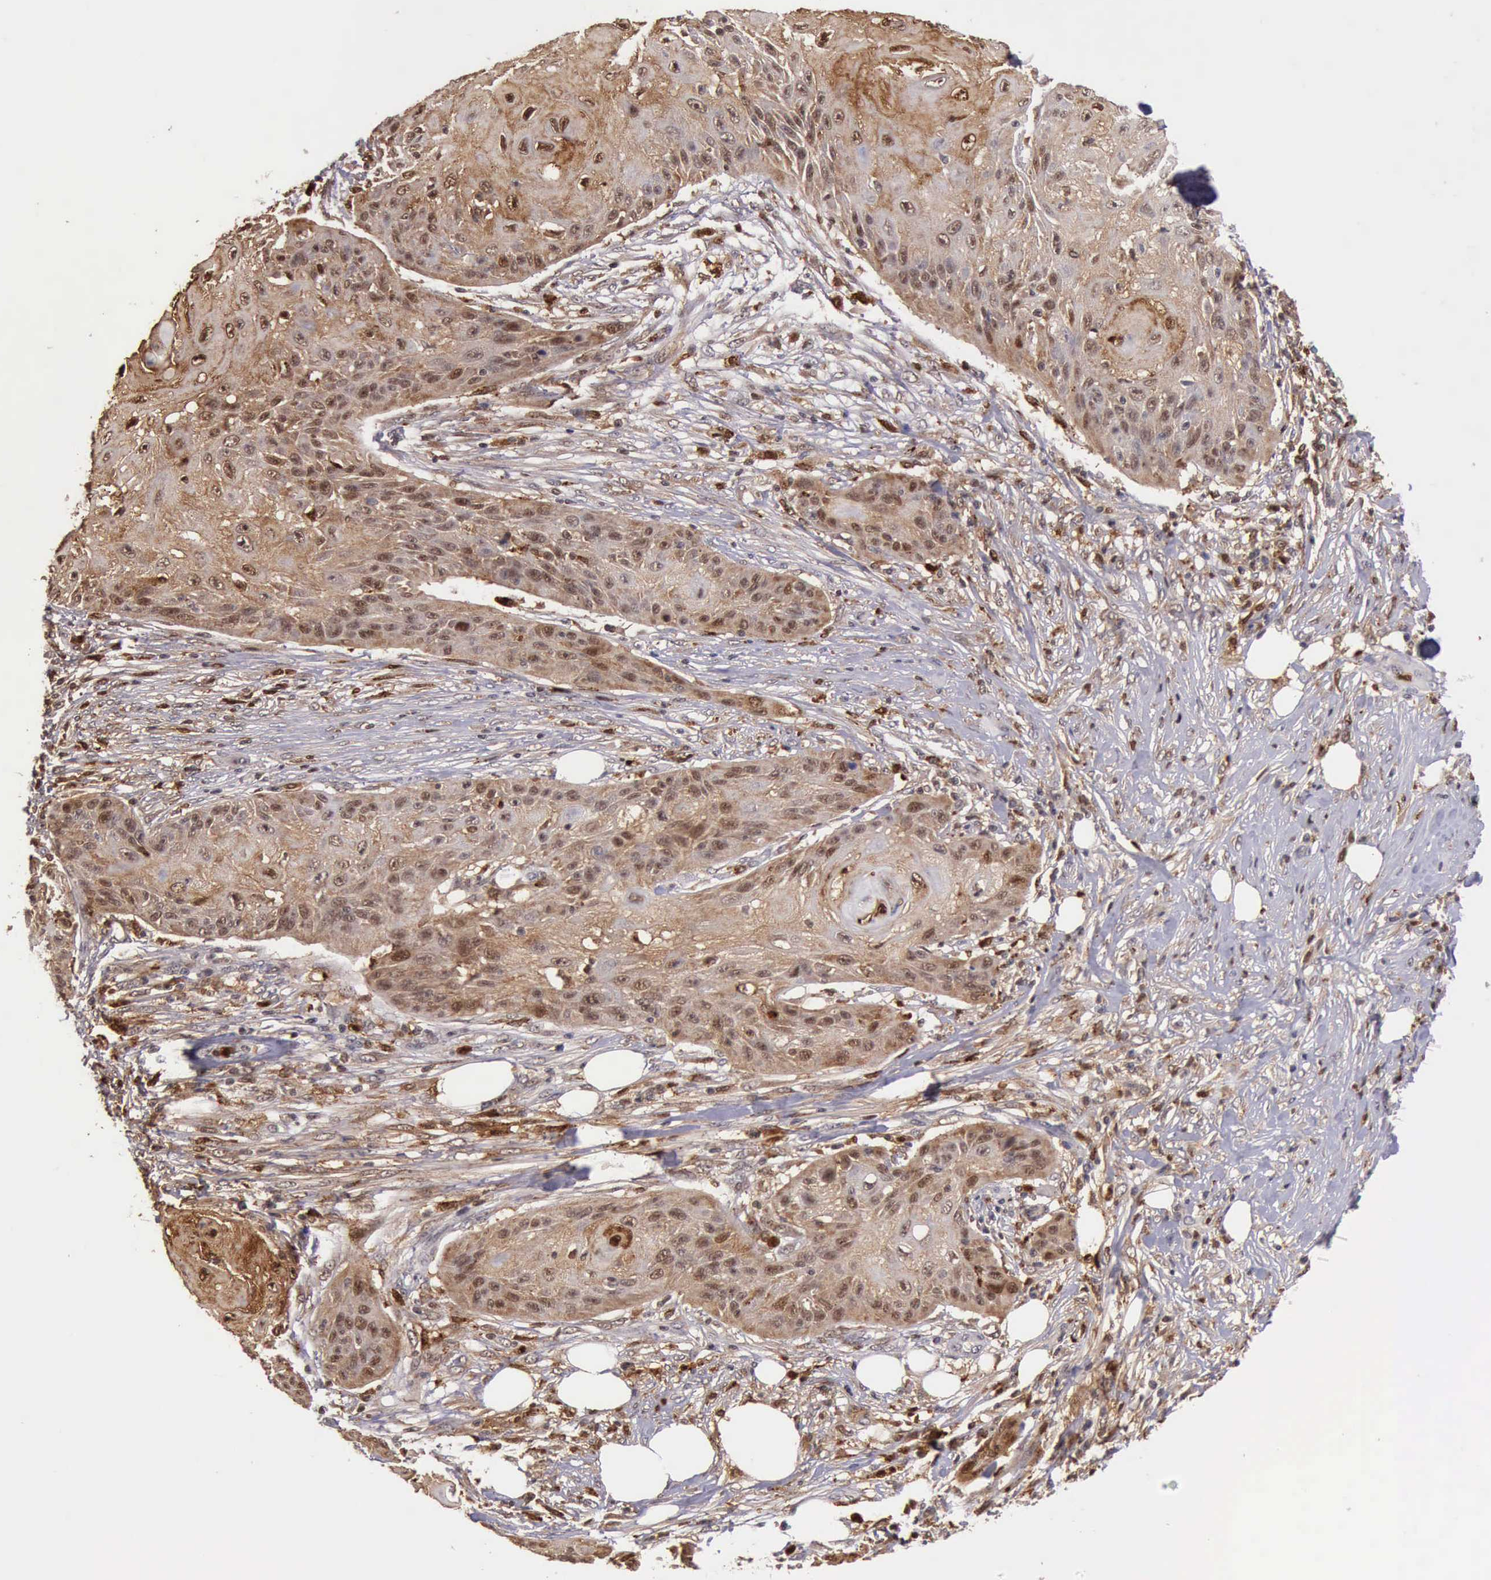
{"staining": {"intensity": "moderate", "quantity": ">75%", "location": "cytoplasmic/membranous,nuclear"}, "tissue": "skin cancer", "cell_type": "Tumor cells", "image_type": "cancer", "snomed": [{"axis": "morphology", "description": "Squamous cell carcinoma, NOS"}, {"axis": "topography", "description": "Skin"}], "caption": "The photomicrograph shows immunohistochemical staining of skin squamous cell carcinoma. There is moderate cytoplasmic/membranous and nuclear staining is seen in about >75% of tumor cells.", "gene": "CSTA", "patient": {"sex": "female", "age": 88}}